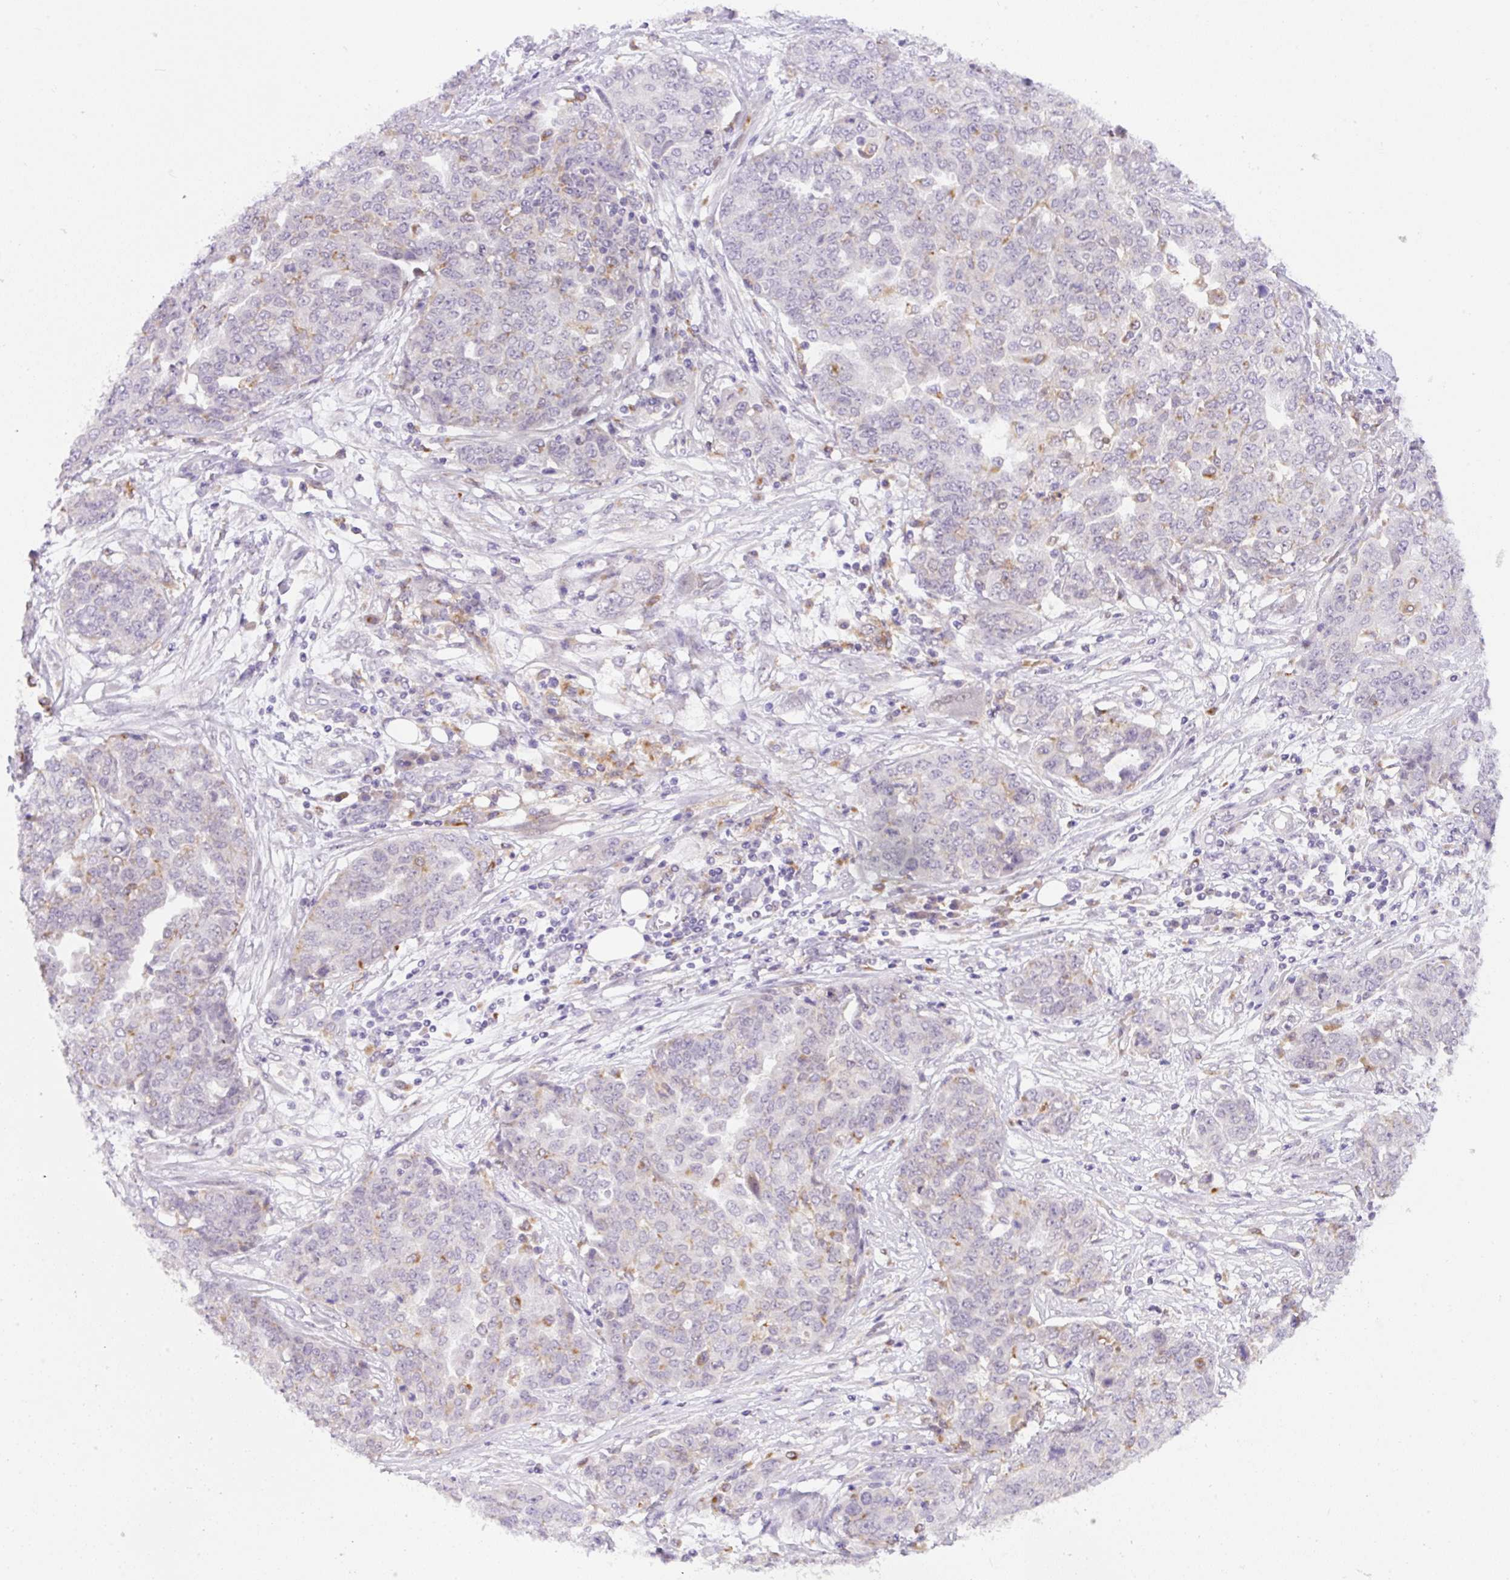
{"staining": {"intensity": "negative", "quantity": "none", "location": "none"}, "tissue": "ovarian cancer", "cell_type": "Tumor cells", "image_type": "cancer", "snomed": [{"axis": "morphology", "description": "Cystadenocarcinoma, serous, NOS"}, {"axis": "topography", "description": "Soft tissue"}, {"axis": "topography", "description": "Ovary"}], "caption": "Immunohistochemical staining of ovarian cancer (serous cystadenocarcinoma) demonstrates no significant expression in tumor cells.", "gene": "CEBPZOS", "patient": {"sex": "female", "age": 57}}